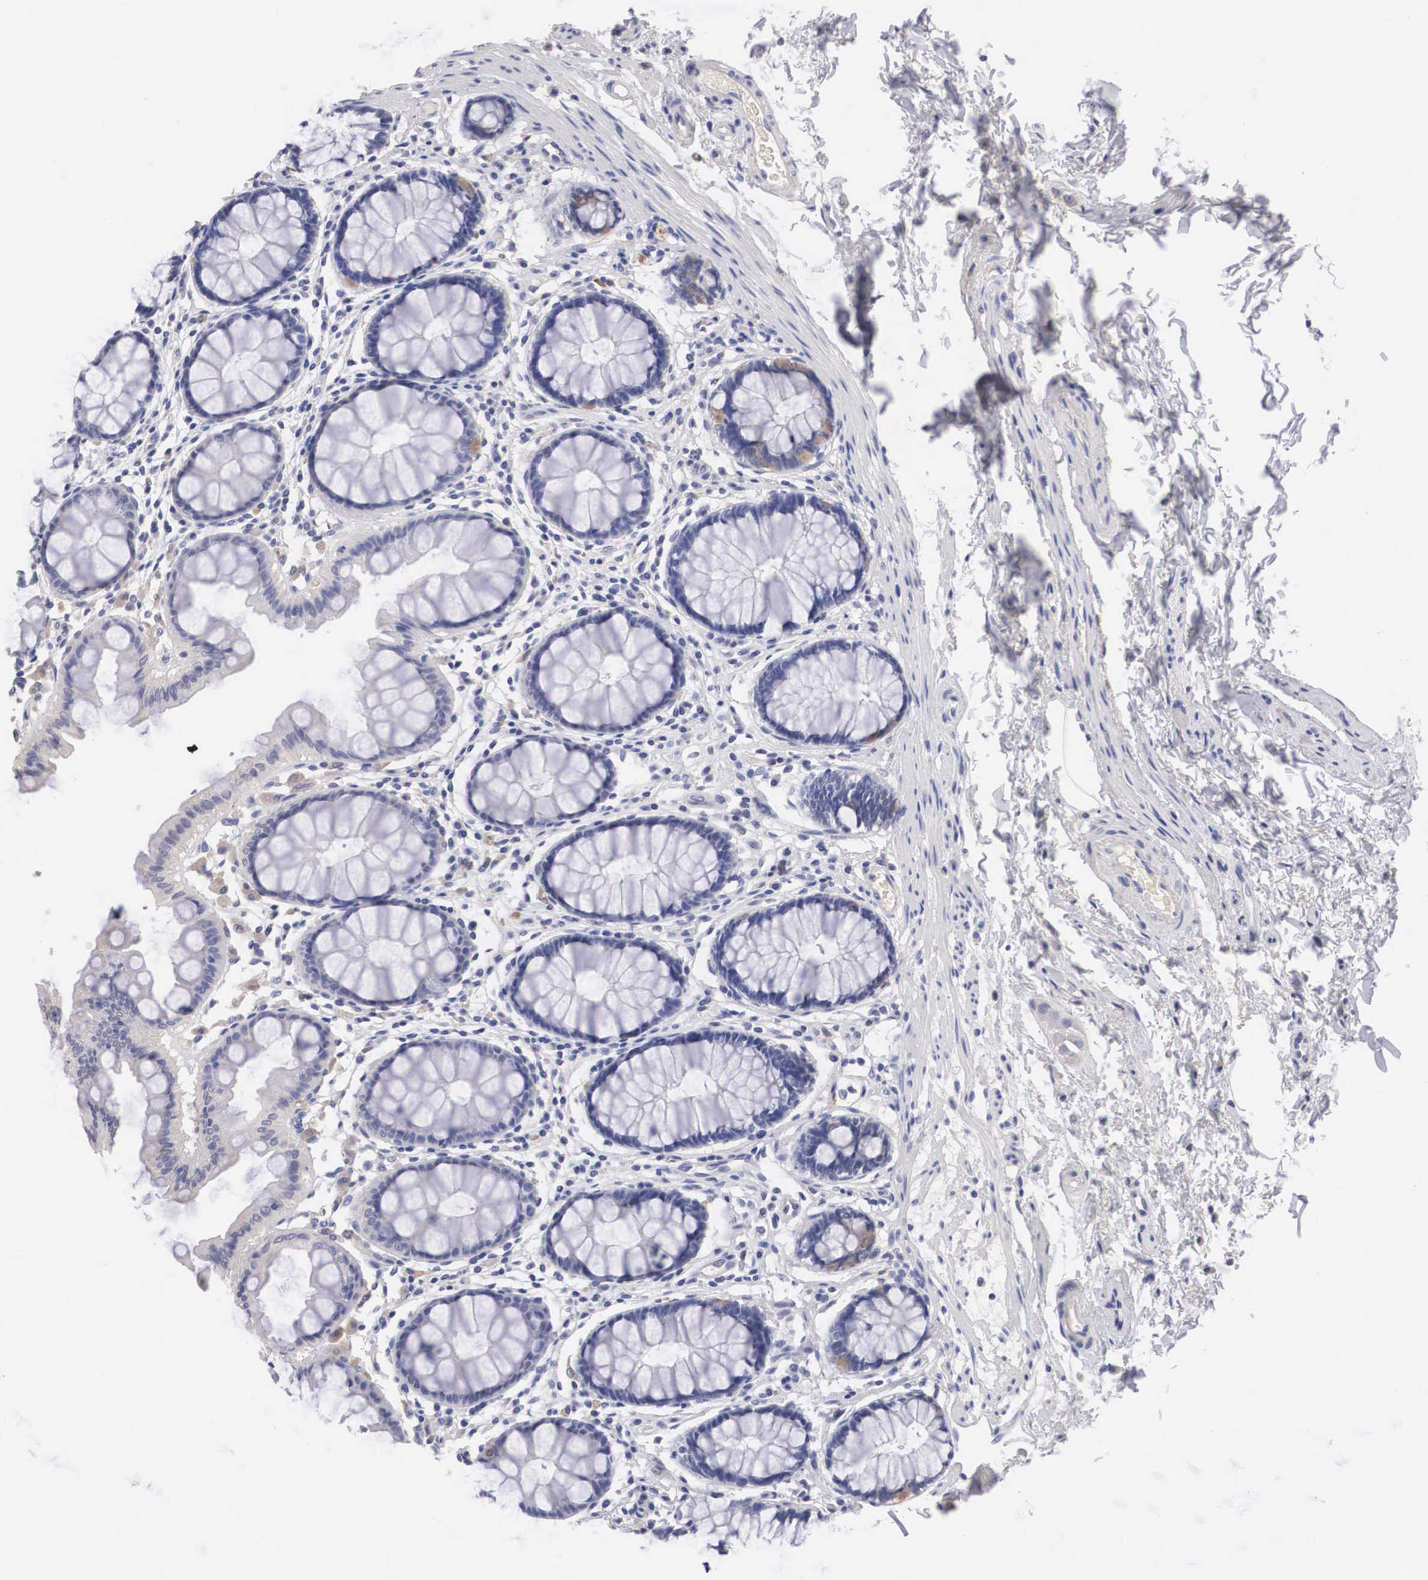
{"staining": {"intensity": "weak", "quantity": "<25%", "location": "cytoplasmic/membranous"}, "tissue": "rectum", "cell_type": "Glandular cells", "image_type": "normal", "snomed": [{"axis": "morphology", "description": "Normal tissue, NOS"}, {"axis": "topography", "description": "Rectum"}], "caption": "Immunohistochemistry (IHC) photomicrograph of benign human rectum stained for a protein (brown), which exhibits no expression in glandular cells.", "gene": "ABHD4", "patient": {"sex": "male", "age": 77}}